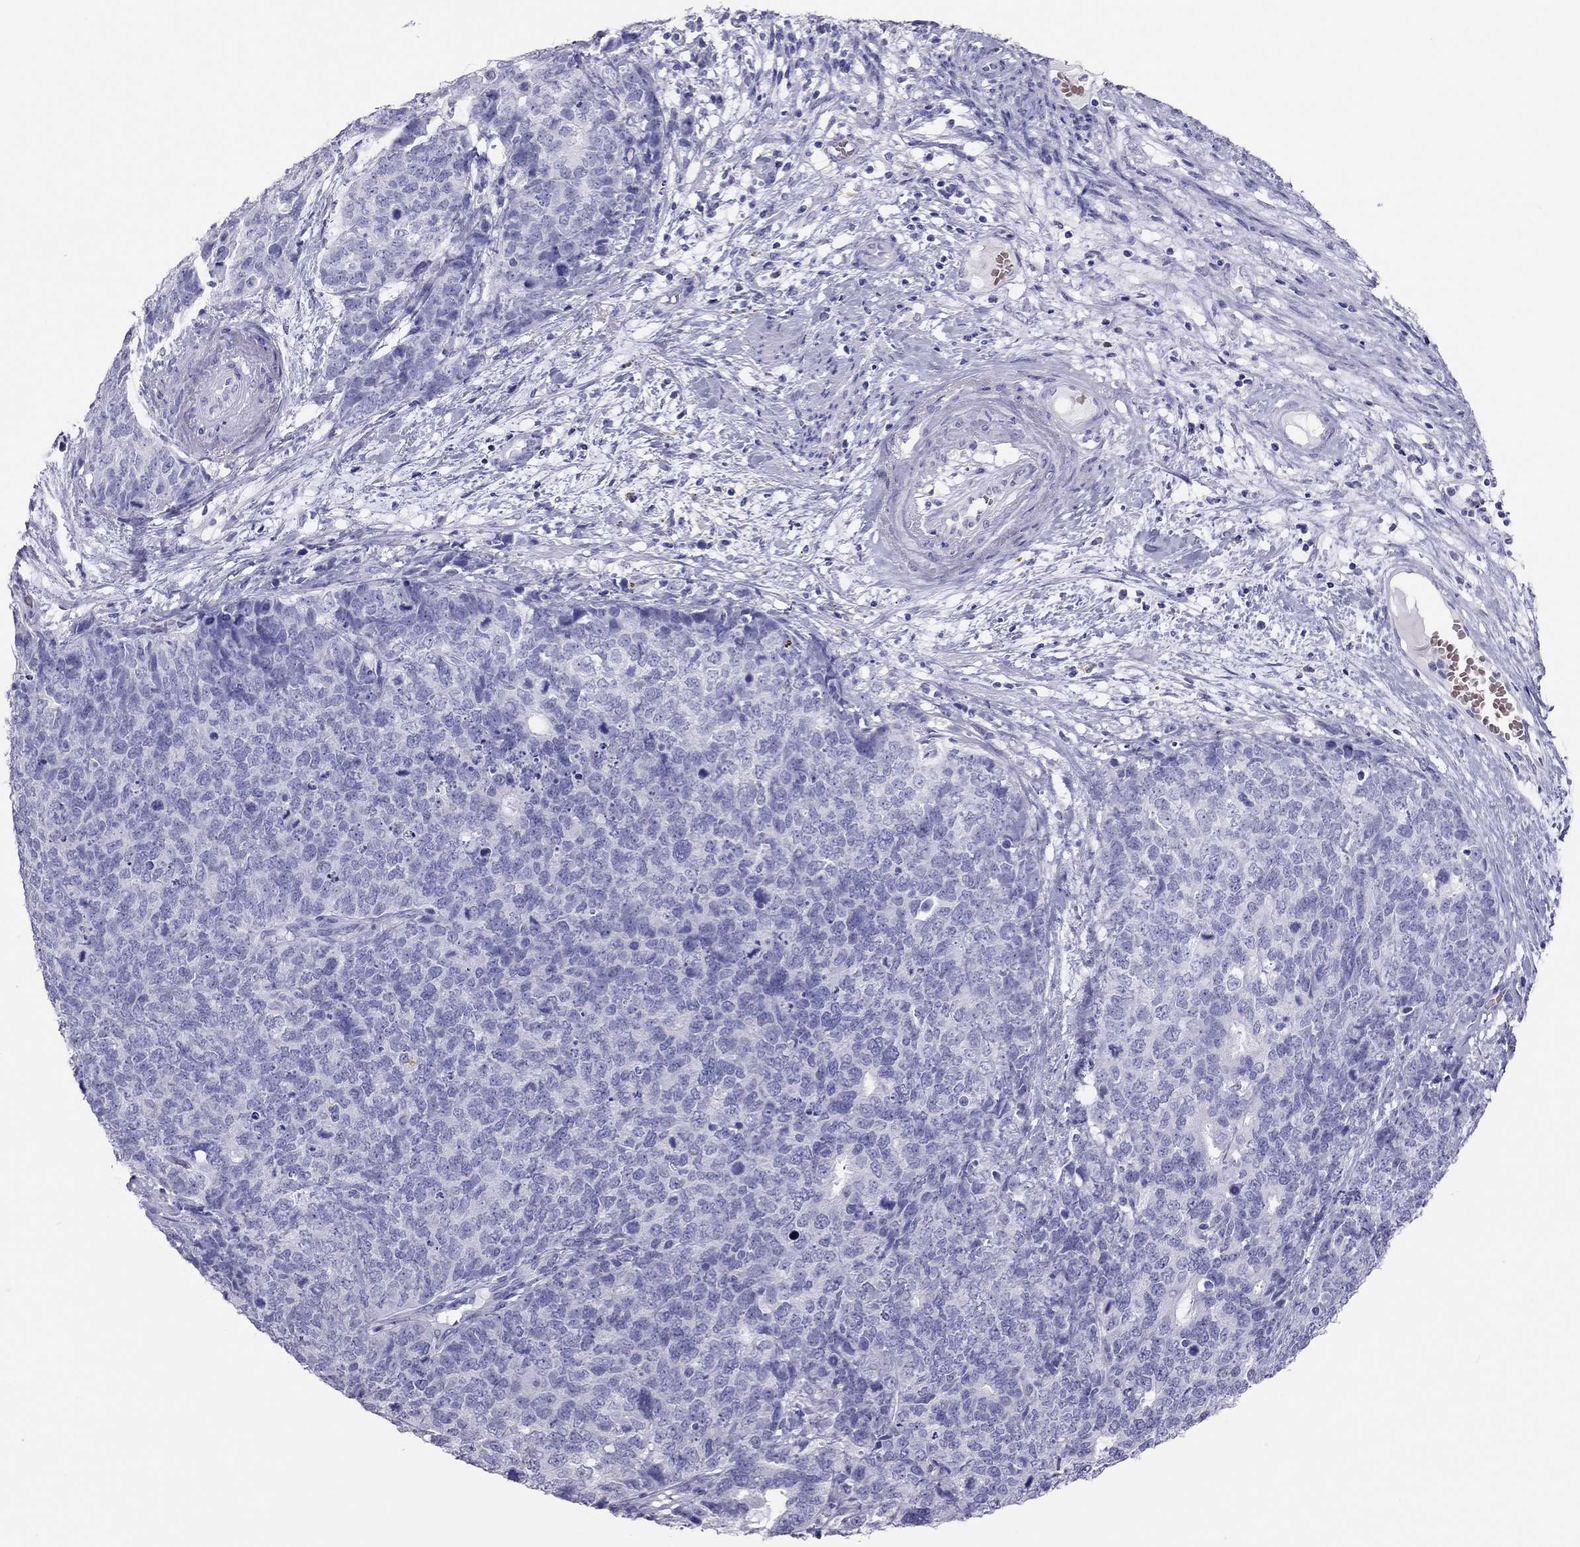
{"staining": {"intensity": "negative", "quantity": "none", "location": "none"}, "tissue": "cervical cancer", "cell_type": "Tumor cells", "image_type": "cancer", "snomed": [{"axis": "morphology", "description": "Squamous cell carcinoma, NOS"}, {"axis": "topography", "description": "Cervix"}], "caption": "Cervical cancer was stained to show a protein in brown. There is no significant staining in tumor cells. (DAB (3,3'-diaminobenzidine) immunohistochemistry, high magnification).", "gene": "TSHB", "patient": {"sex": "female", "age": 63}}